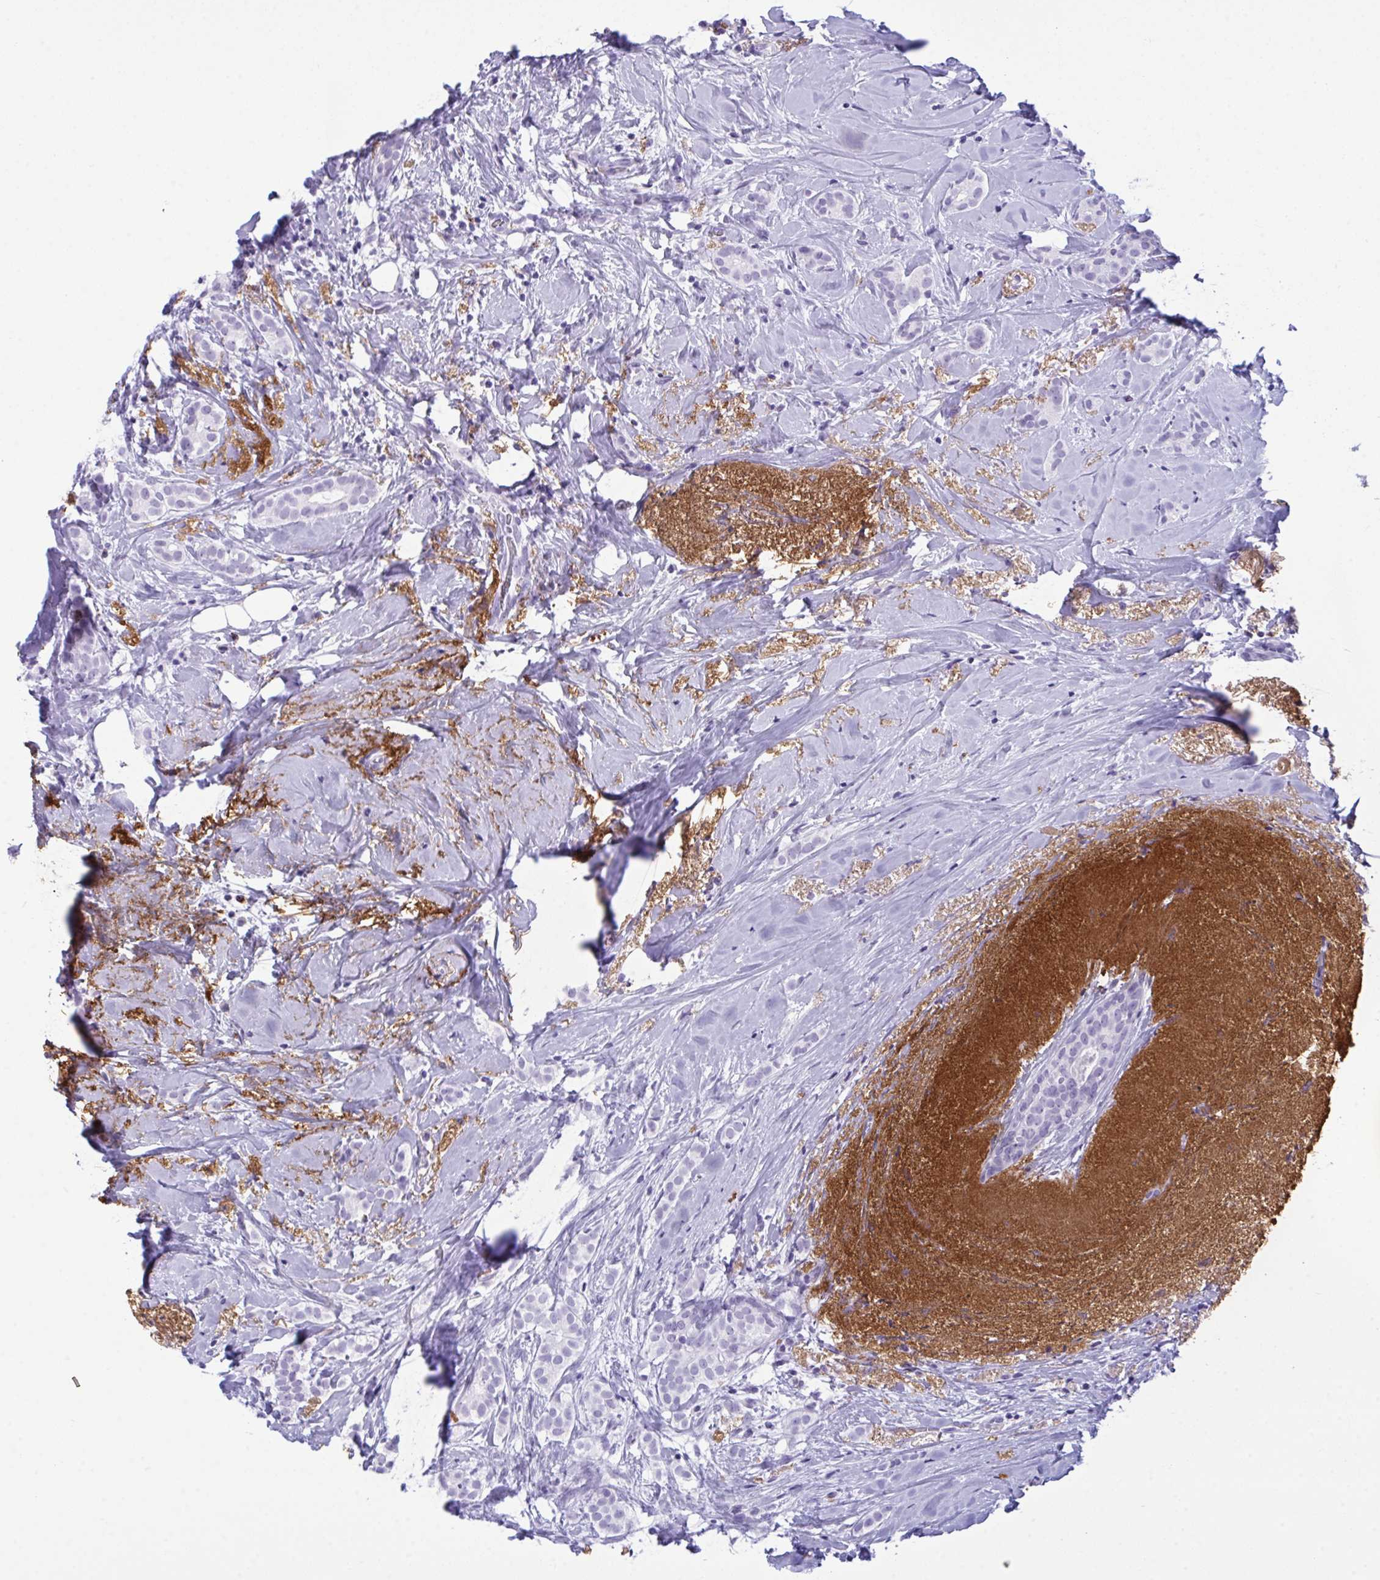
{"staining": {"intensity": "negative", "quantity": "none", "location": "none"}, "tissue": "breast cancer", "cell_type": "Tumor cells", "image_type": "cancer", "snomed": [{"axis": "morphology", "description": "Duct carcinoma"}, {"axis": "topography", "description": "Breast"}], "caption": "DAB immunohistochemical staining of breast cancer (infiltrating ductal carcinoma) exhibits no significant staining in tumor cells.", "gene": "ELN", "patient": {"sex": "female", "age": 65}}